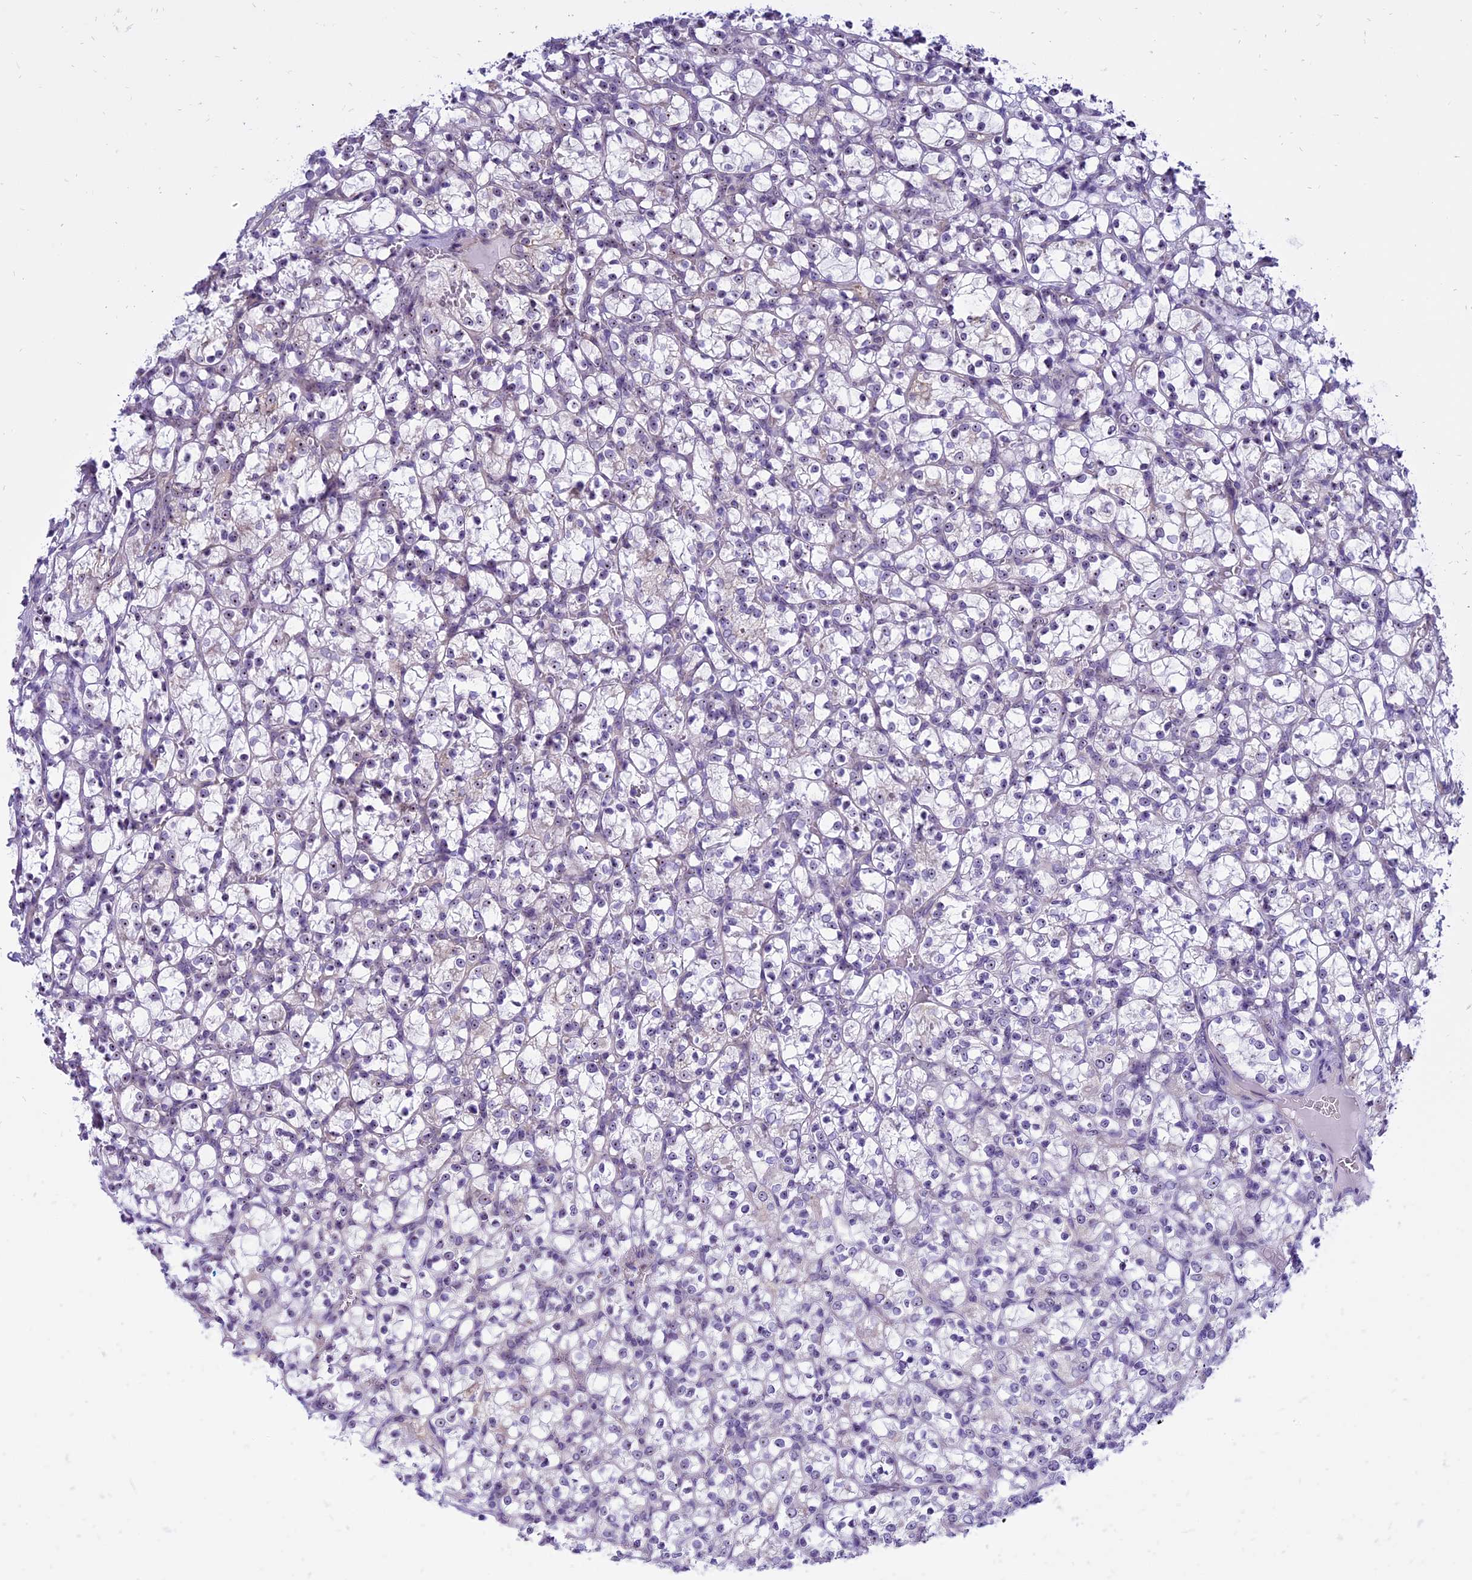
{"staining": {"intensity": "weak", "quantity": "<25%", "location": "nuclear"}, "tissue": "renal cancer", "cell_type": "Tumor cells", "image_type": "cancer", "snomed": [{"axis": "morphology", "description": "Adenocarcinoma, NOS"}, {"axis": "topography", "description": "Kidney"}], "caption": "Immunohistochemical staining of human renal cancer demonstrates no significant staining in tumor cells.", "gene": "TBL3", "patient": {"sex": "female", "age": 69}}